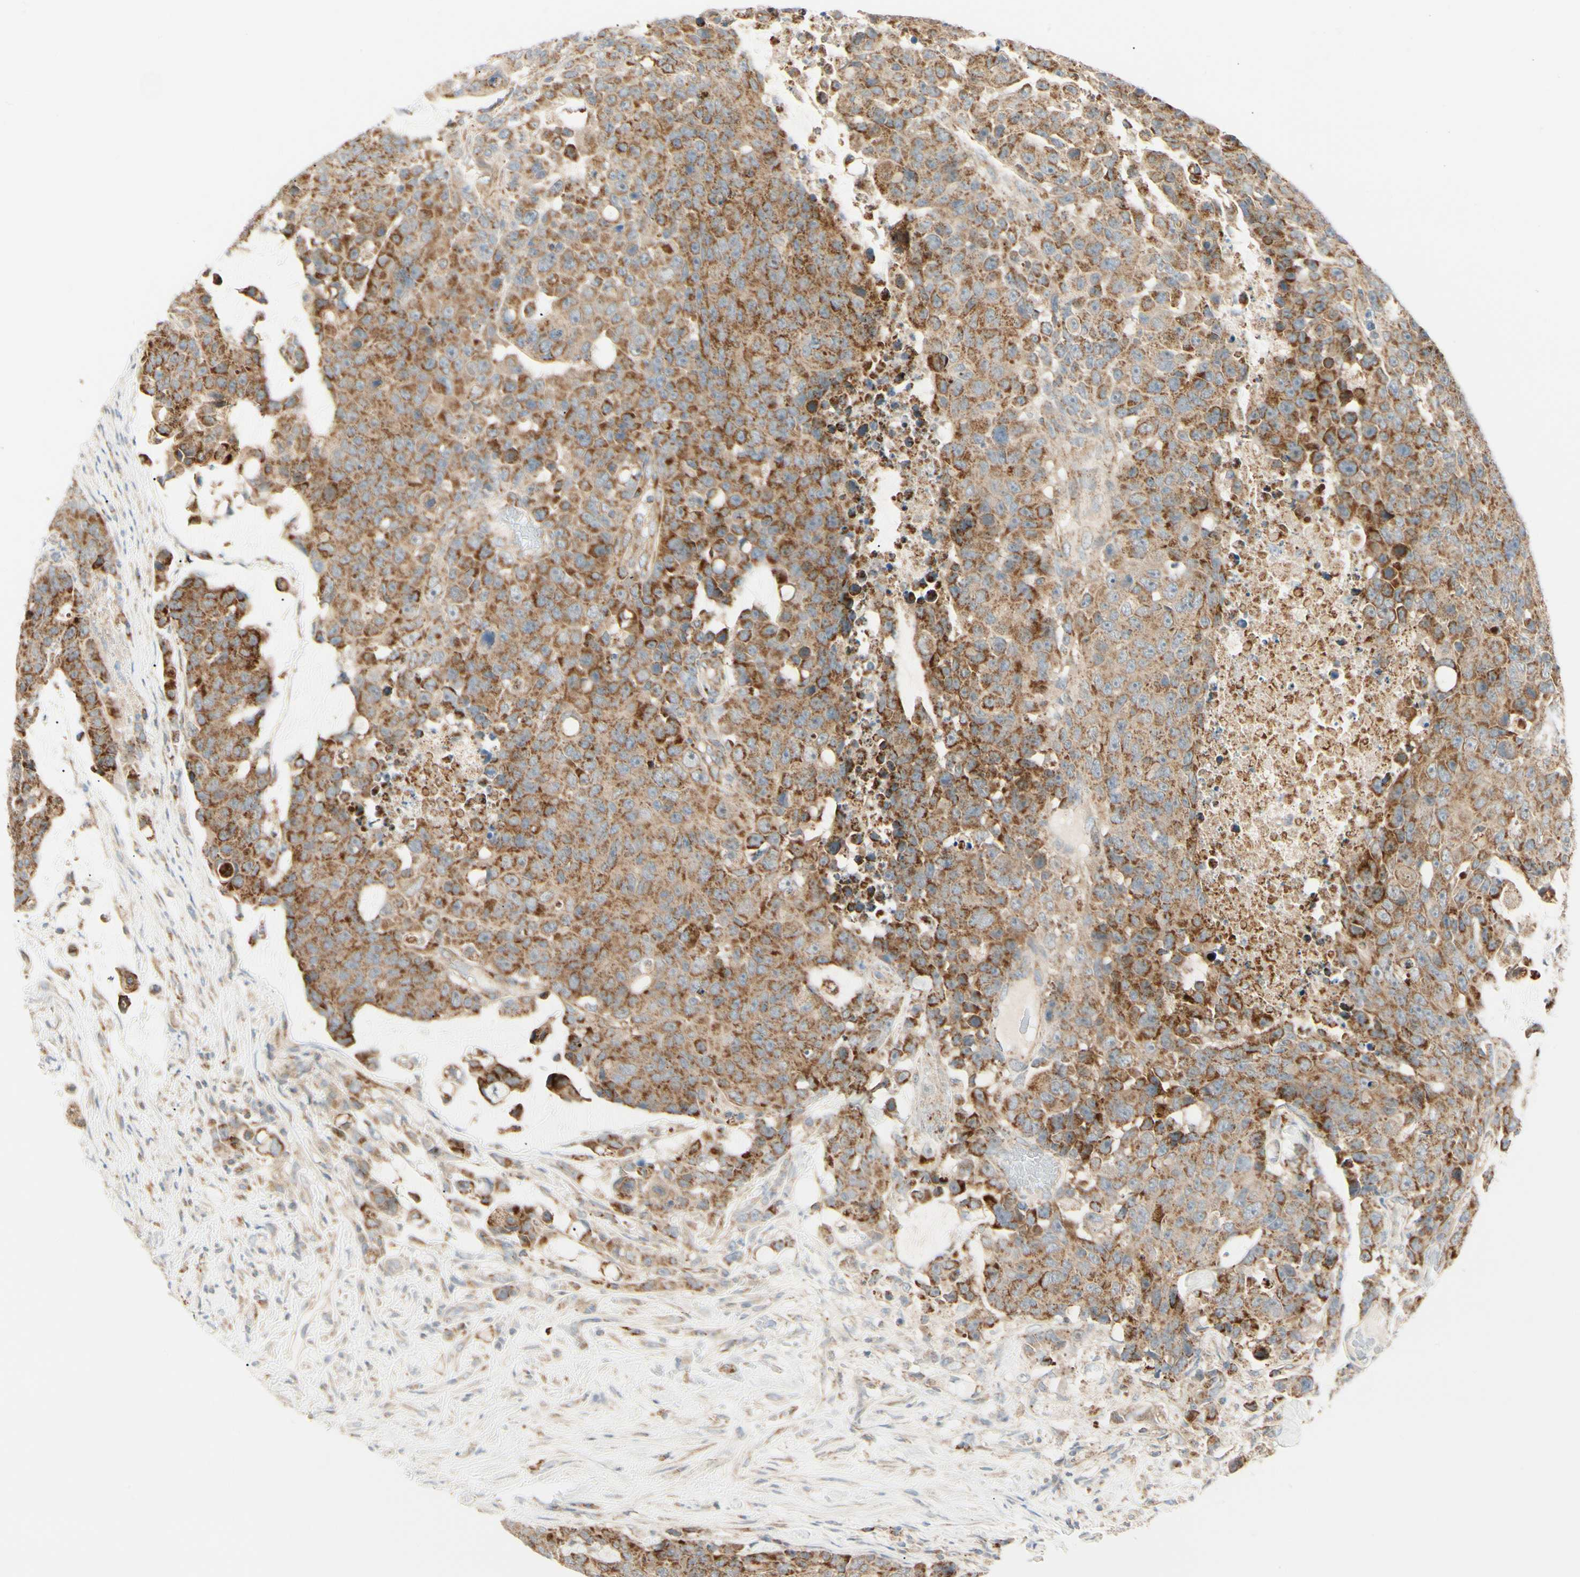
{"staining": {"intensity": "strong", "quantity": ">75%", "location": "cytoplasmic/membranous"}, "tissue": "colorectal cancer", "cell_type": "Tumor cells", "image_type": "cancer", "snomed": [{"axis": "morphology", "description": "Adenocarcinoma, NOS"}, {"axis": "topography", "description": "Colon"}], "caption": "Protein expression analysis of human colorectal adenocarcinoma reveals strong cytoplasmic/membranous staining in approximately >75% of tumor cells.", "gene": "TBC1D10A", "patient": {"sex": "female", "age": 86}}